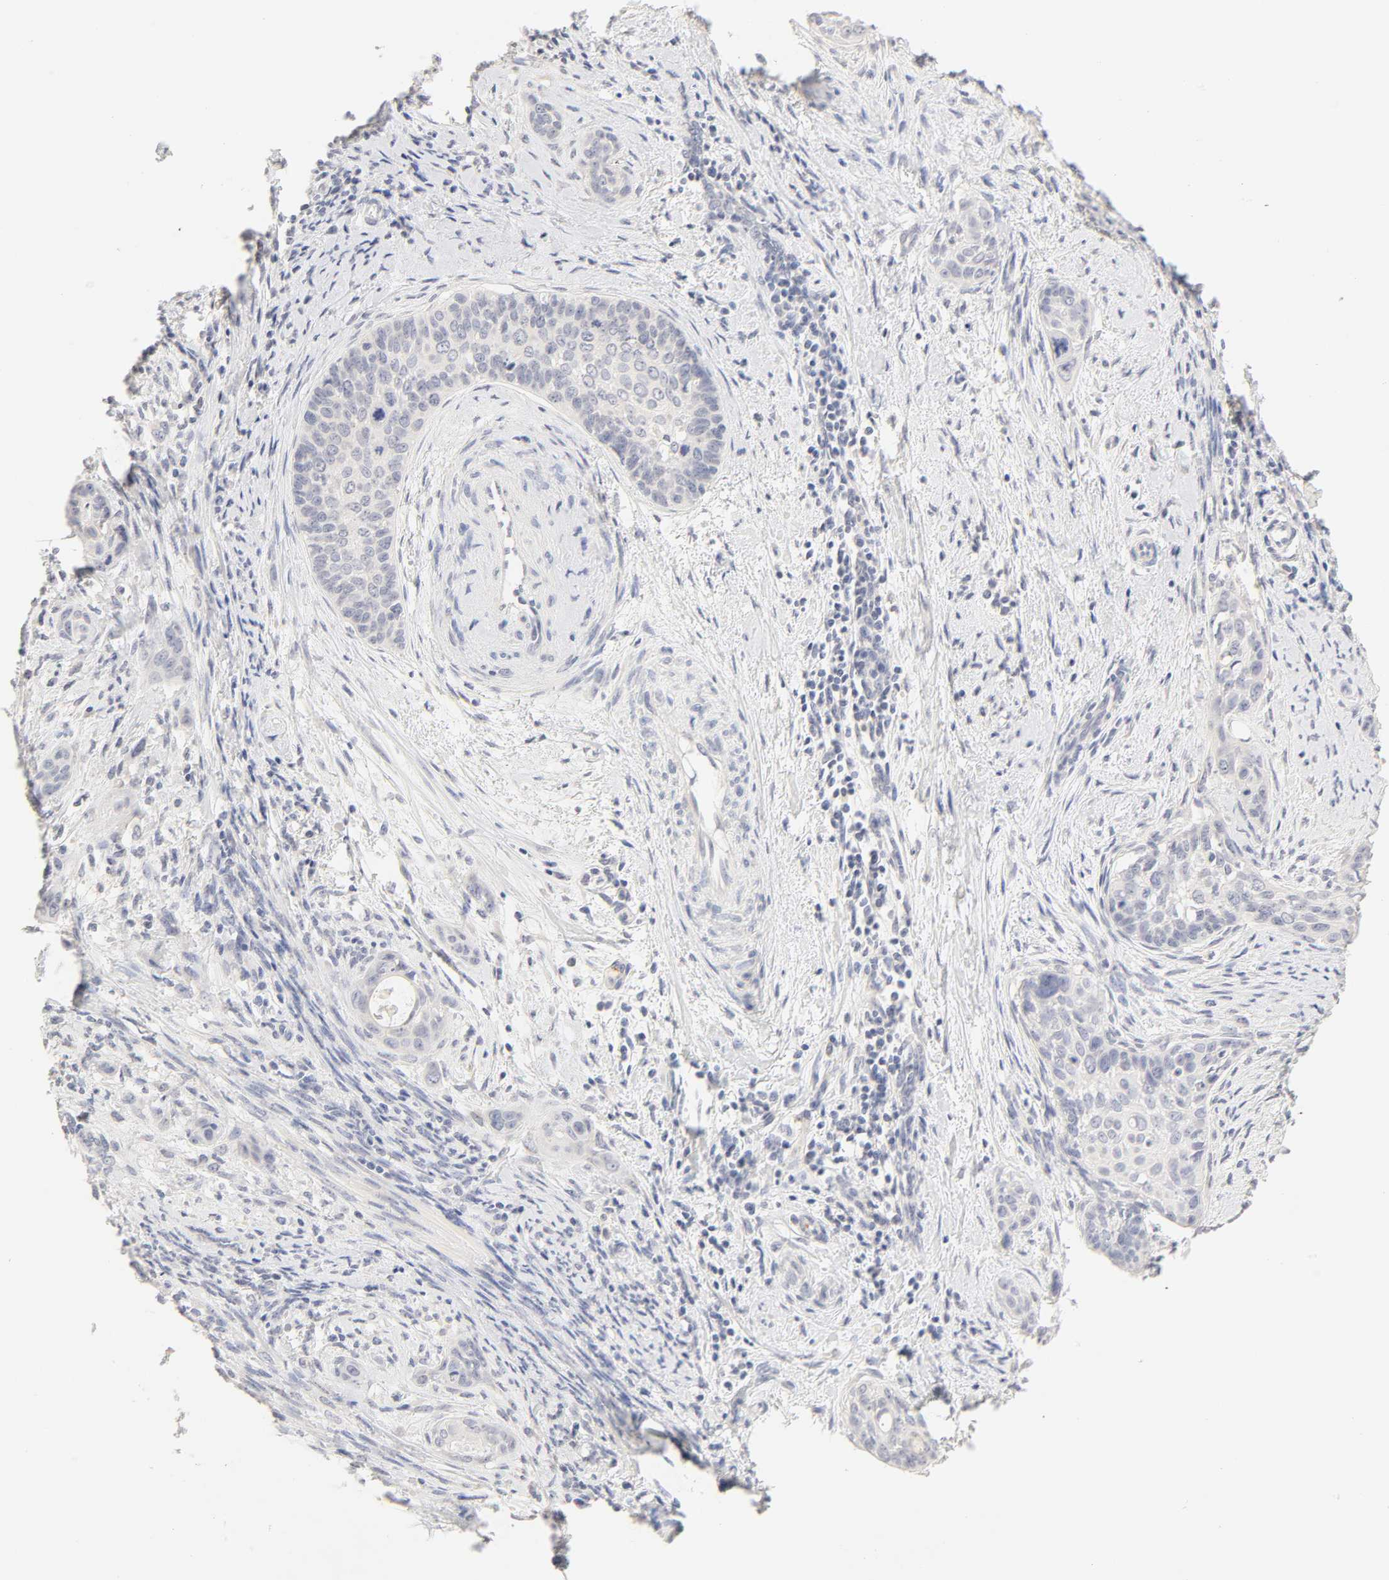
{"staining": {"intensity": "negative", "quantity": "none", "location": "none"}, "tissue": "cervical cancer", "cell_type": "Tumor cells", "image_type": "cancer", "snomed": [{"axis": "morphology", "description": "Squamous cell carcinoma, NOS"}, {"axis": "topography", "description": "Cervix"}], "caption": "This is an IHC image of cervical cancer (squamous cell carcinoma). There is no positivity in tumor cells.", "gene": "CYP4B1", "patient": {"sex": "female", "age": 33}}